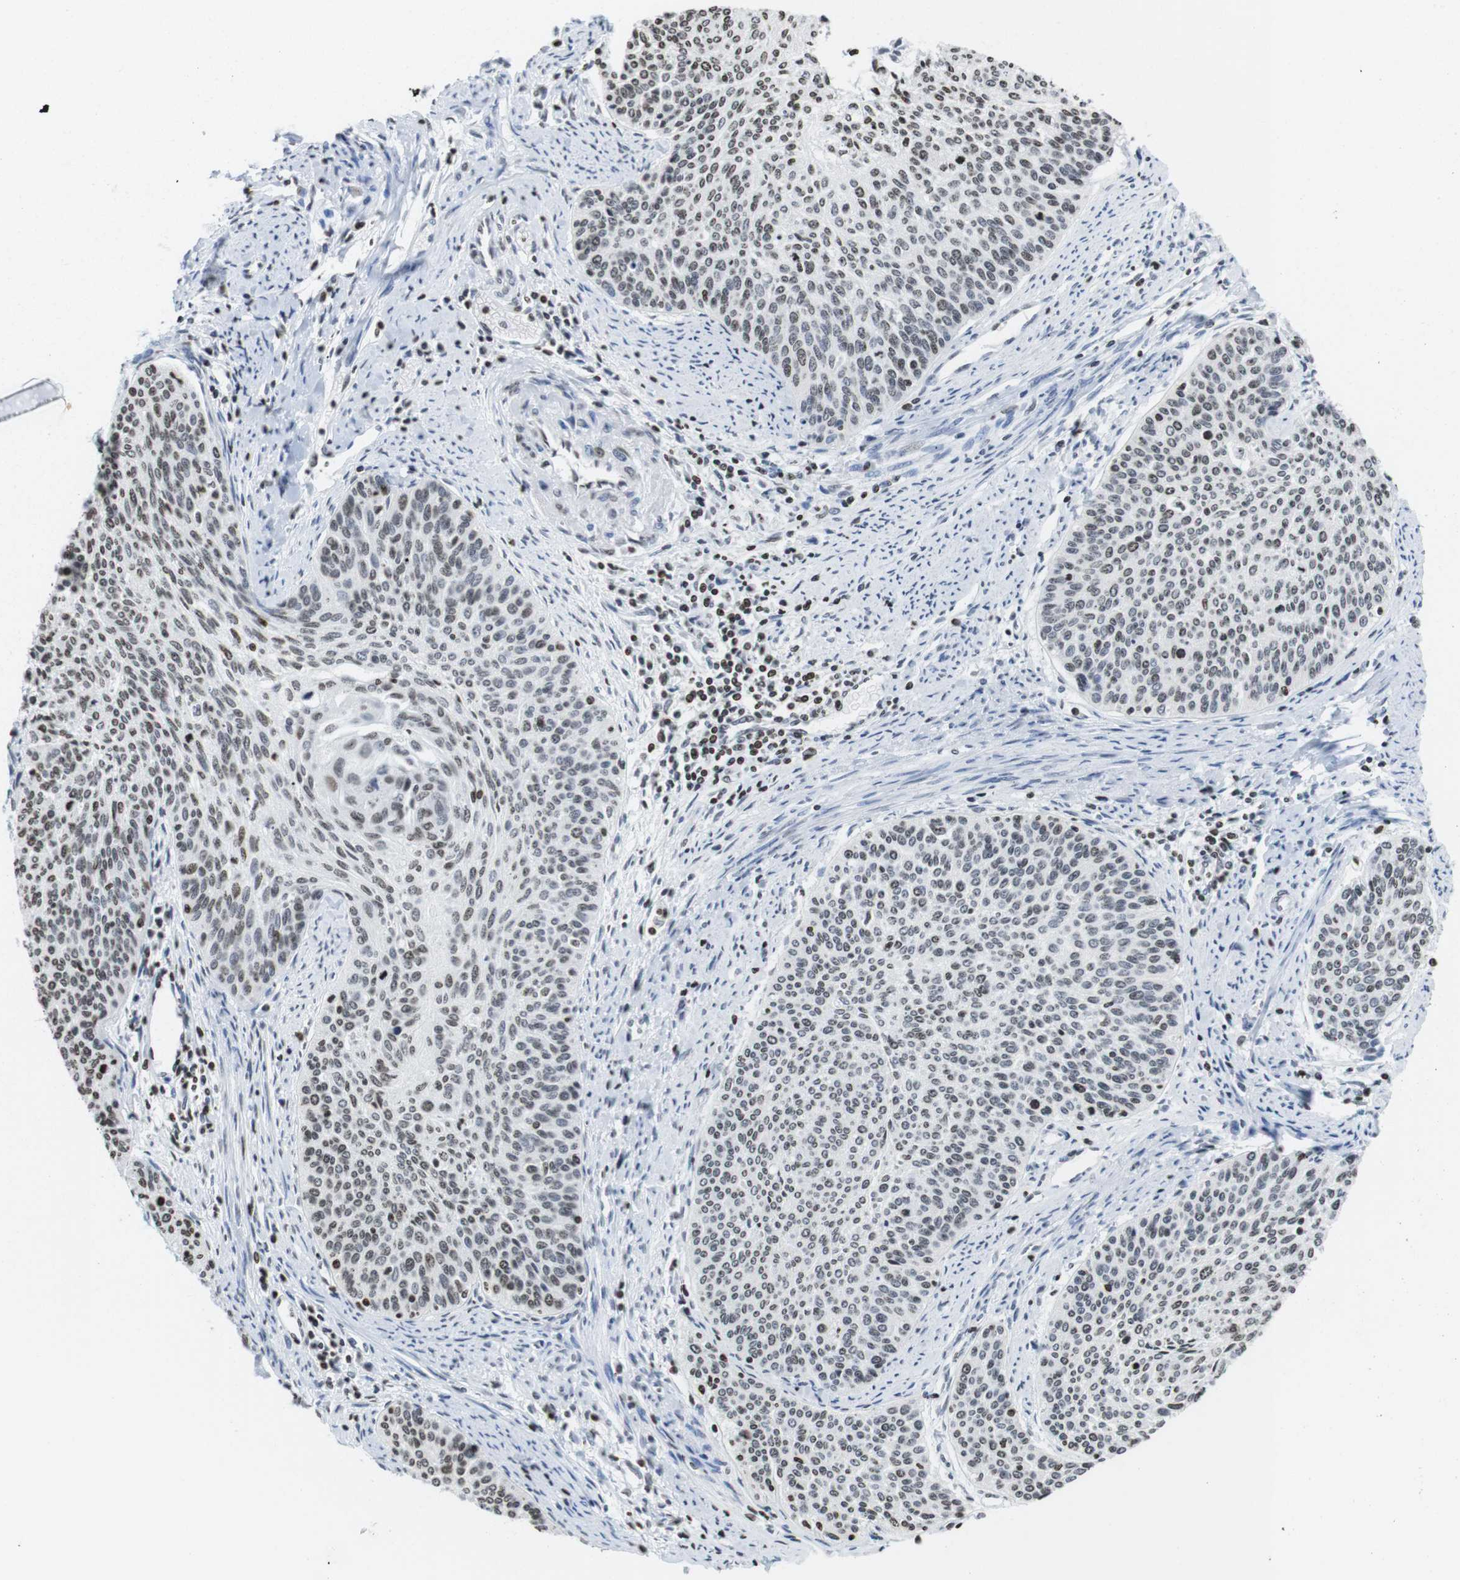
{"staining": {"intensity": "weak", "quantity": ">75%", "location": "nuclear"}, "tissue": "cervical cancer", "cell_type": "Tumor cells", "image_type": "cancer", "snomed": [{"axis": "morphology", "description": "Squamous cell carcinoma, NOS"}, {"axis": "topography", "description": "Cervix"}], "caption": "The immunohistochemical stain labels weak nuclear positivity in tumor cells of squamous cell carcinoma (cervical) tissue. Using DAB (3,3'-diaminobenzidine) (brown) and hematoxylin (blue) stains, captured at high magnification using brightfield microscopy.", "gene": "BSX", "patient": {"sex": "female", "age": 55}}